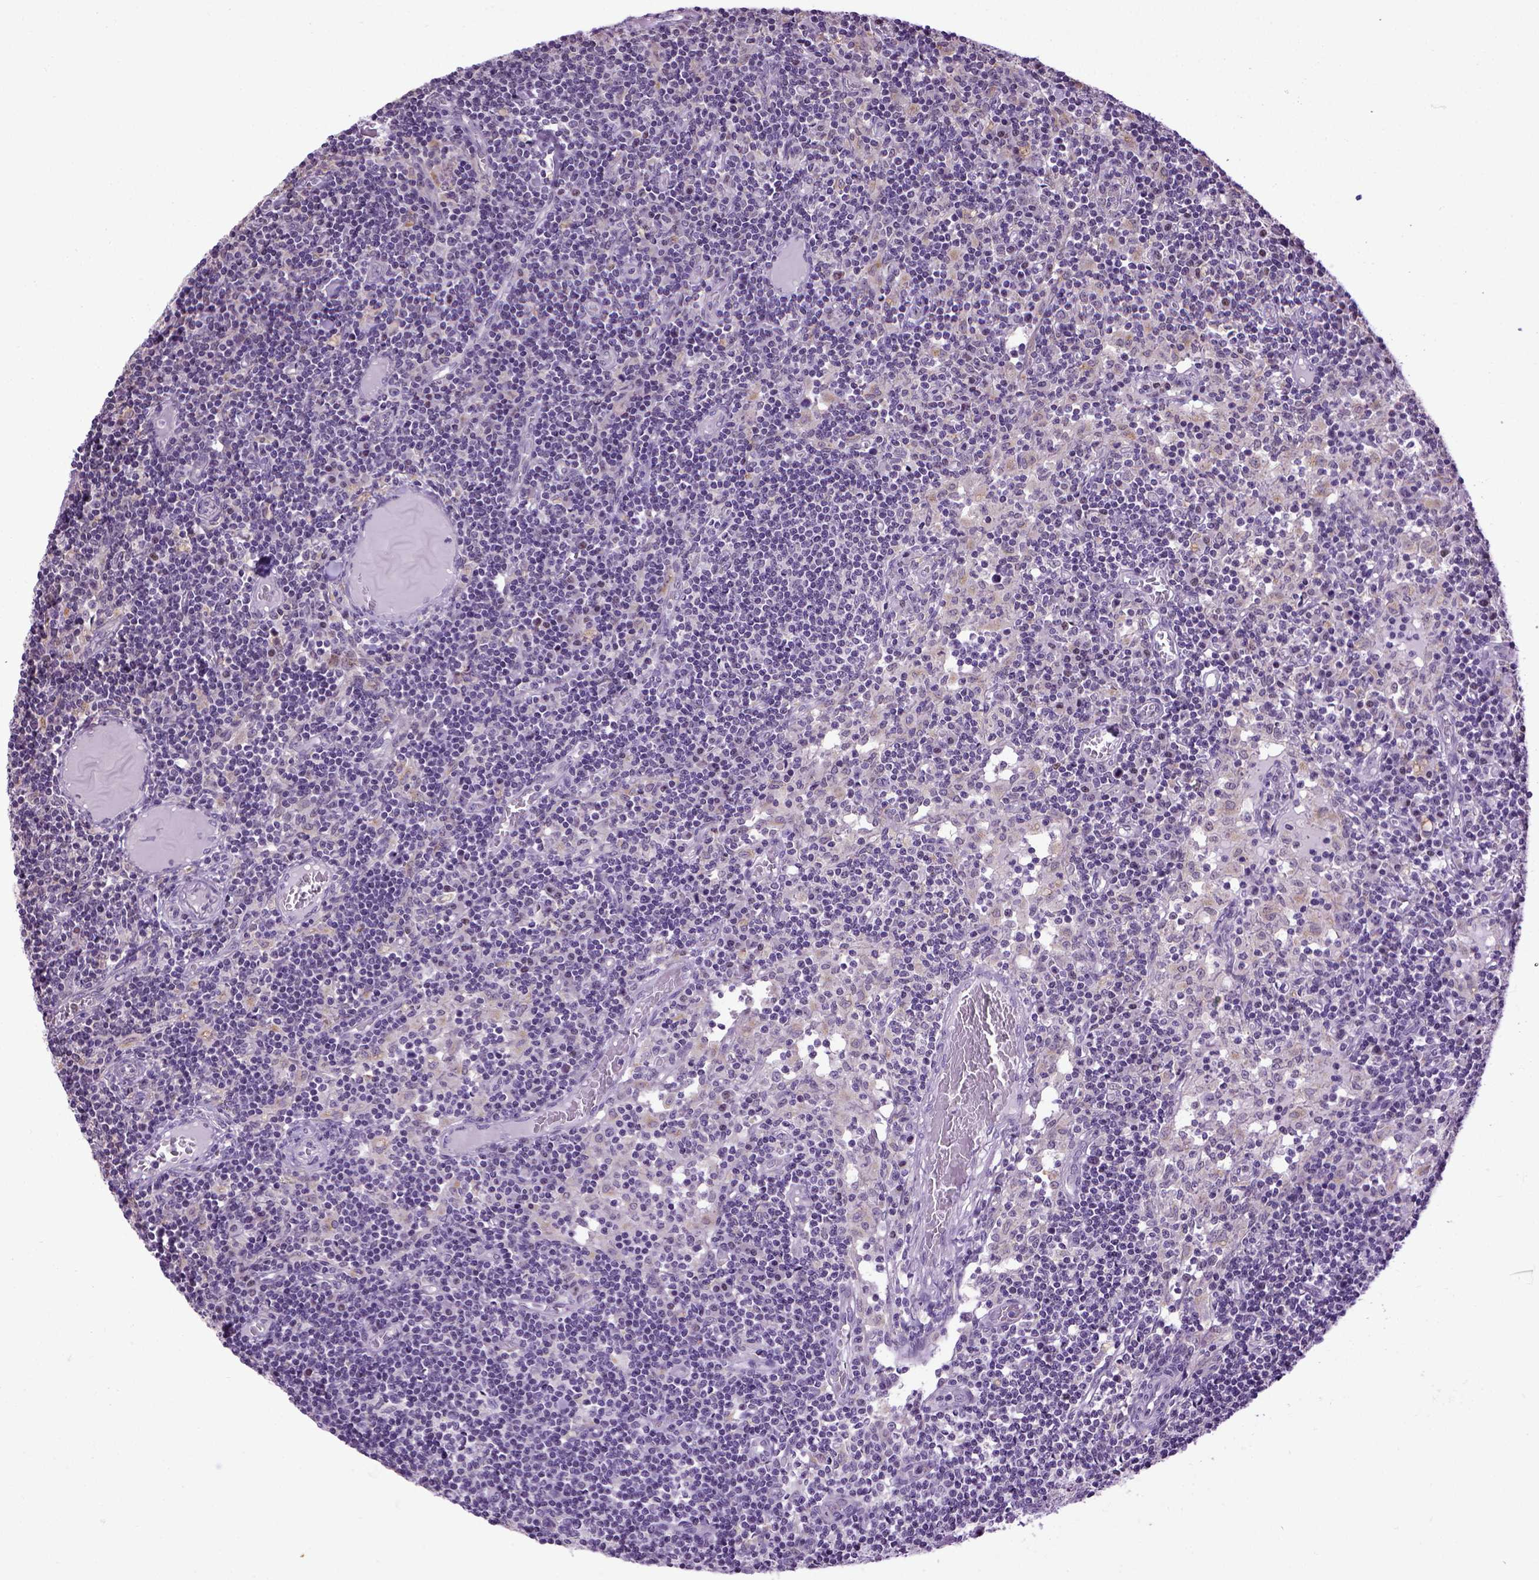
{"staining": {"intensity": "negative", "quantity": "none", "location": "none"}, "tissue": "lymph node", "cell_type": "Germinal center cells", "image_type": "normal", "snomed": [{"axis": "morphology", "description": "Normal tissue, NOS"}, {"axis": "topography", "description": "Lymph node"}], "caption": "This is an IHC image of normal lymph node. There is no expression in germinal center cells.", "gene": "CDH1", "patient": {"sex": "female", "age": 72}}